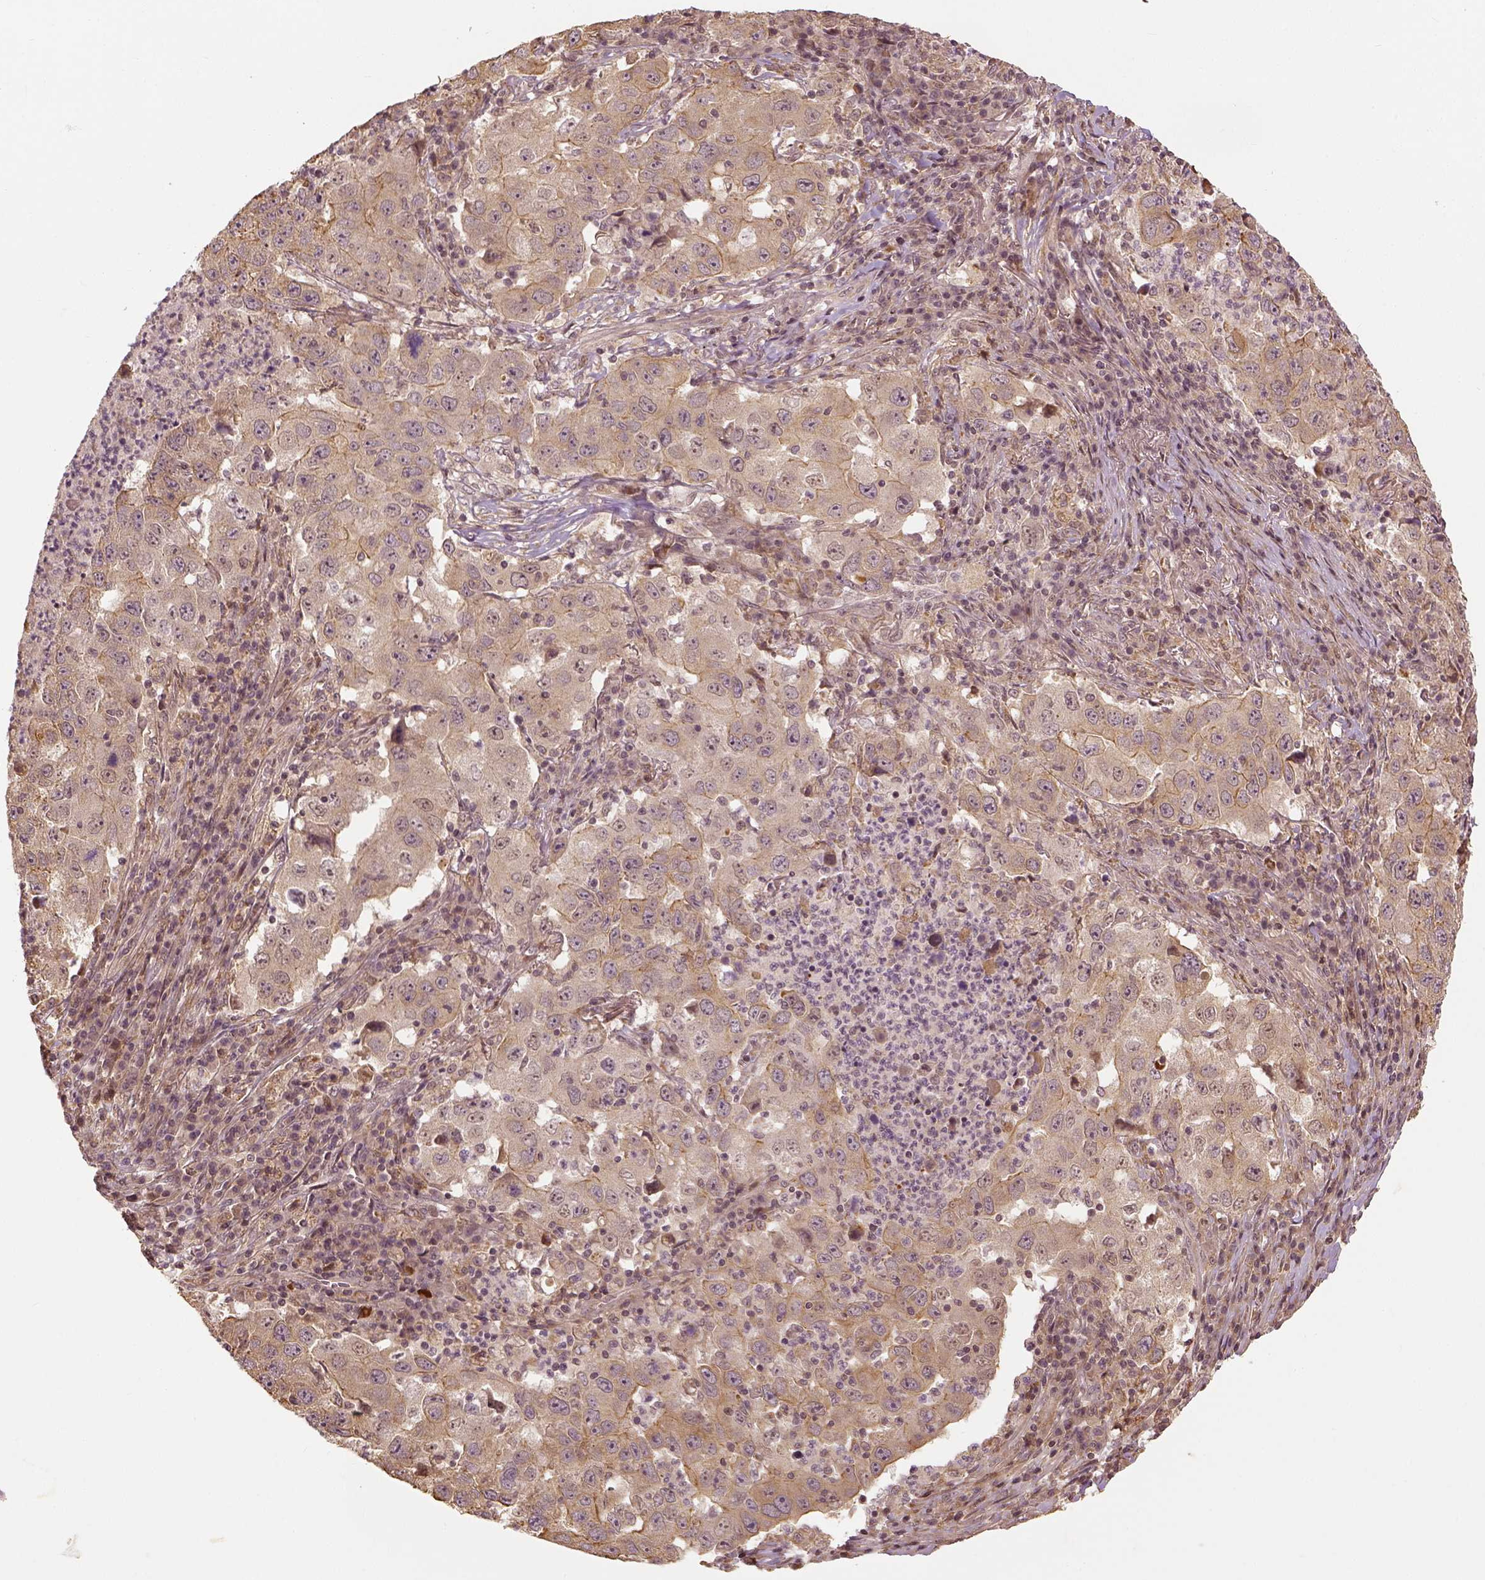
{"staining": {"intensity": "weak", "quantity": ">75%", "location": "cytoplasmic/membranous"}, "tissue": "lung cancer", "cell_type": "Tumor cells", "image_type": "cancer", "snomed": [{"axis": "morphology", "description": "Adenocarcinoma, NOS"}, {"axis": "topography", "description": "Lung"}], "caption": "DAB immunohistochemical staining of lung cancer (adenocarcinoma) demonstrates weak cytoplasmic/membranous protein staining in approximately >75% of tumor cells.", "gene": "VEGFA", "patient": {"sex": "male", "age": 73}}